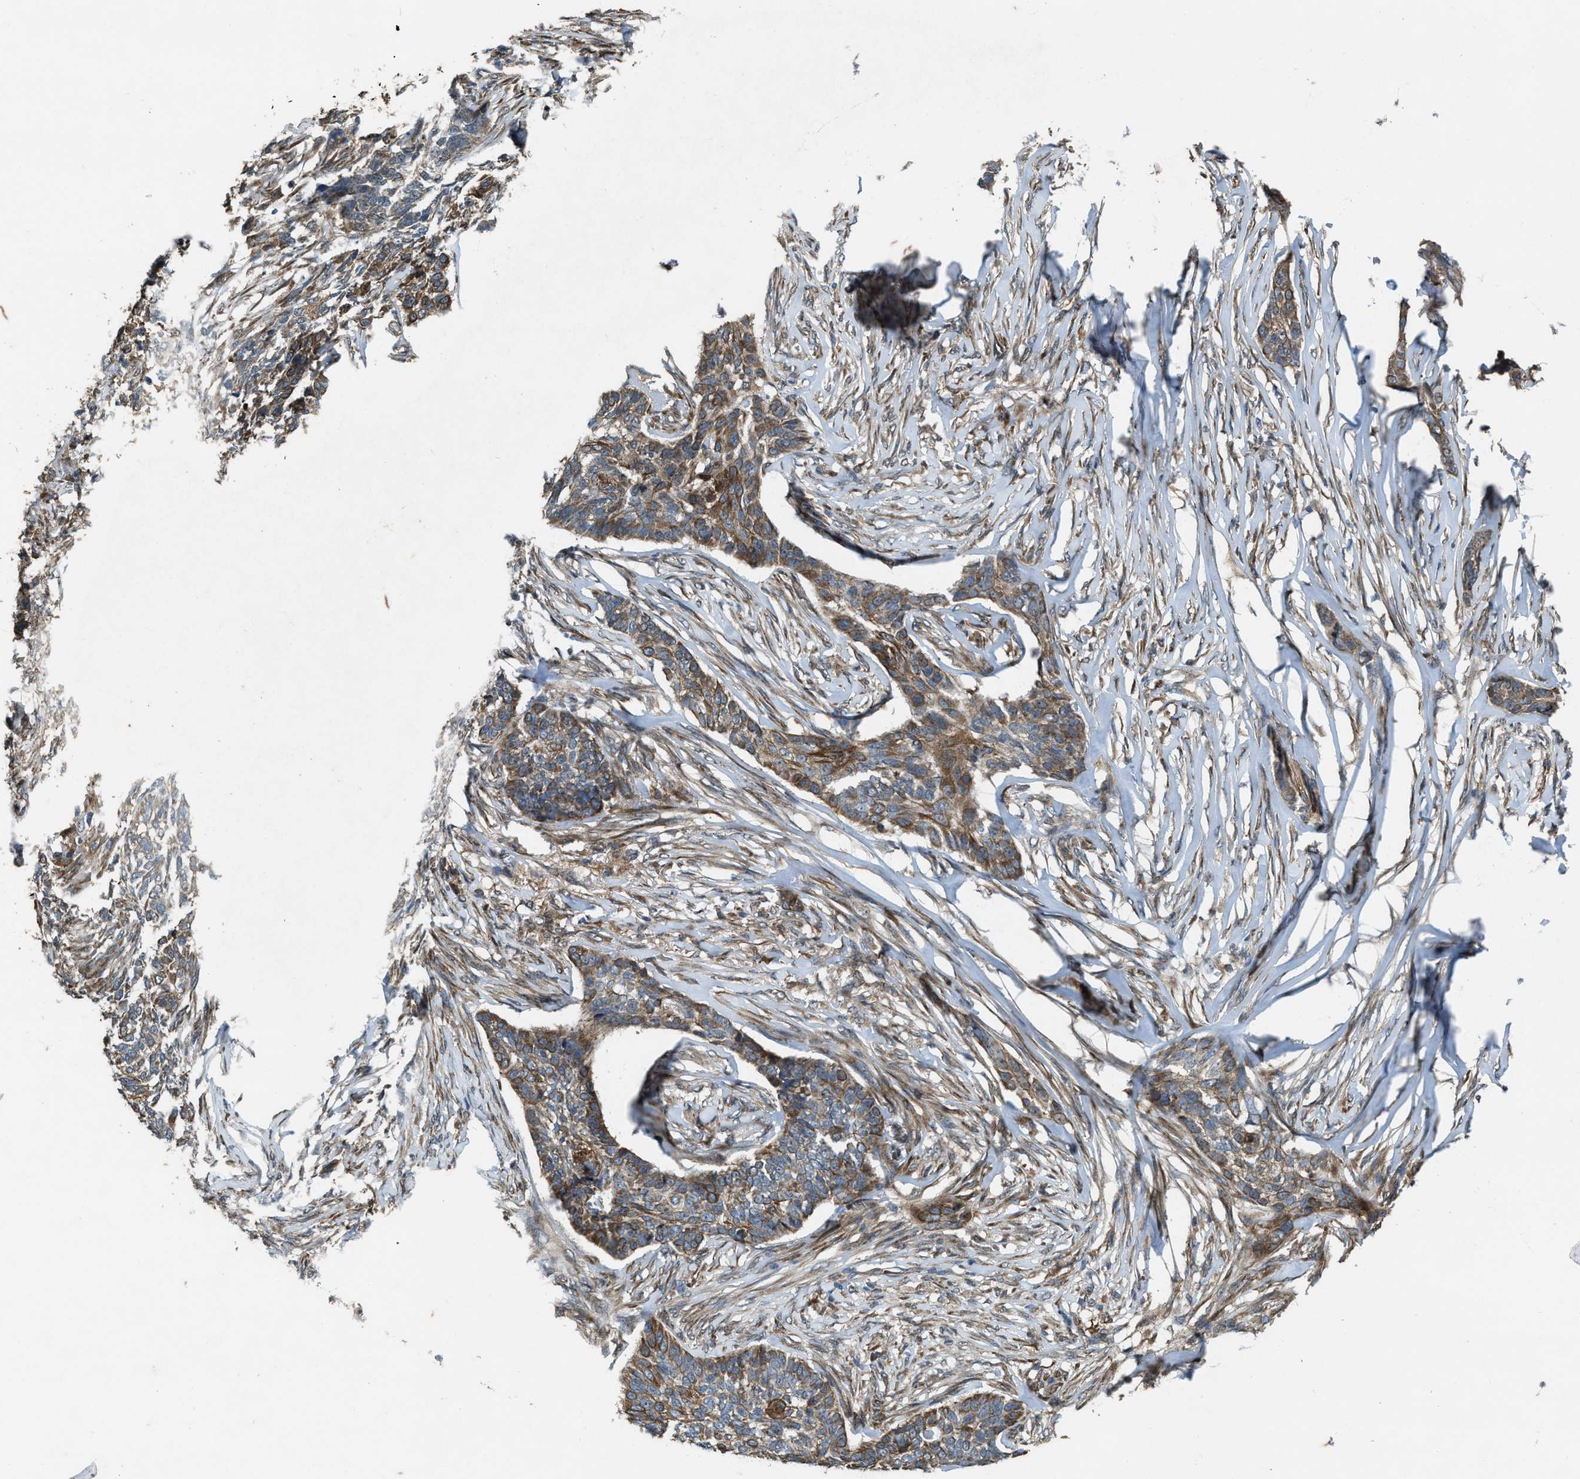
{"staining": {"intensity": "moderate", "quantity": ">75%", "location": "cytoplasmic/membranous"}, "tissue": "skin cancer", "cell_type": "Tumor cells", "image_type": "cancer", "snomed": [{"axis": "morphology", "description": "Basal cell carcinoma"}, {"axis": "topography", "description": "Skin"}], "caption": "This is an image of IHC staining of skin cancer (basal cell carcinoma), which shows moderate positivity in the cytoplasmic/membranous of tumor cells.", "gene": "LRRC72", "patient": {"sex": "male", "age": 85}}